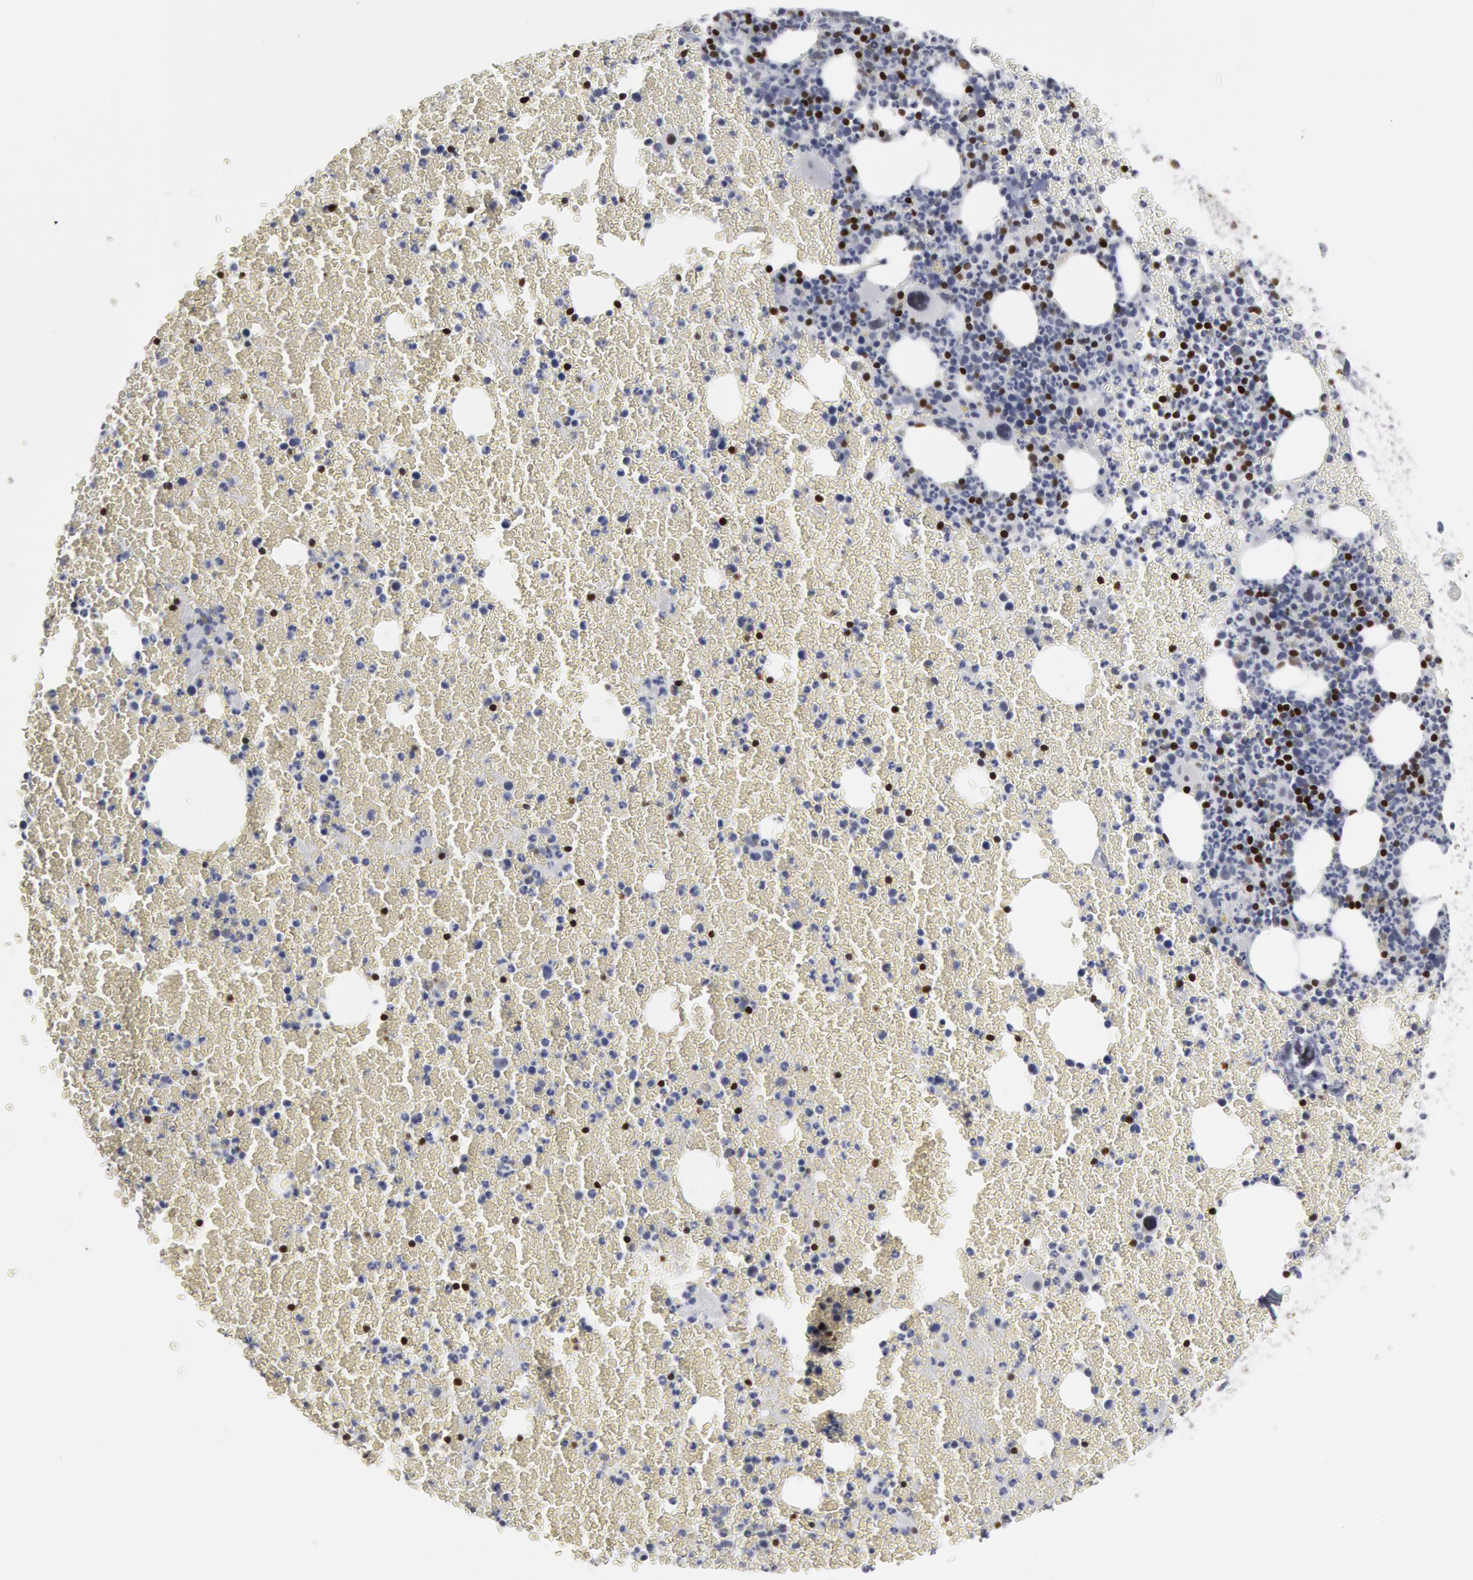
{"staining": {"intensity": "strong", "quantity": "<25%", "location": "nuclear"}, "tissue": "bone marrow", "cell_type": "Hematopoietic cells", "image_type": "normal", "snomed": [{"axis": "morphology", "description": "Normal tissue, NOS"}, {"axis": "topography", "description": "Bone marrow"}], "caption": "Immunohistochemistry micrograph of benign bone marrow stained for a protein (brown), which reveals medium levels of strong nuclear staining in about <25% of hematopoietic cells.", "gene": "MECP2", "patient": {"sex": "female", "age": 53}}